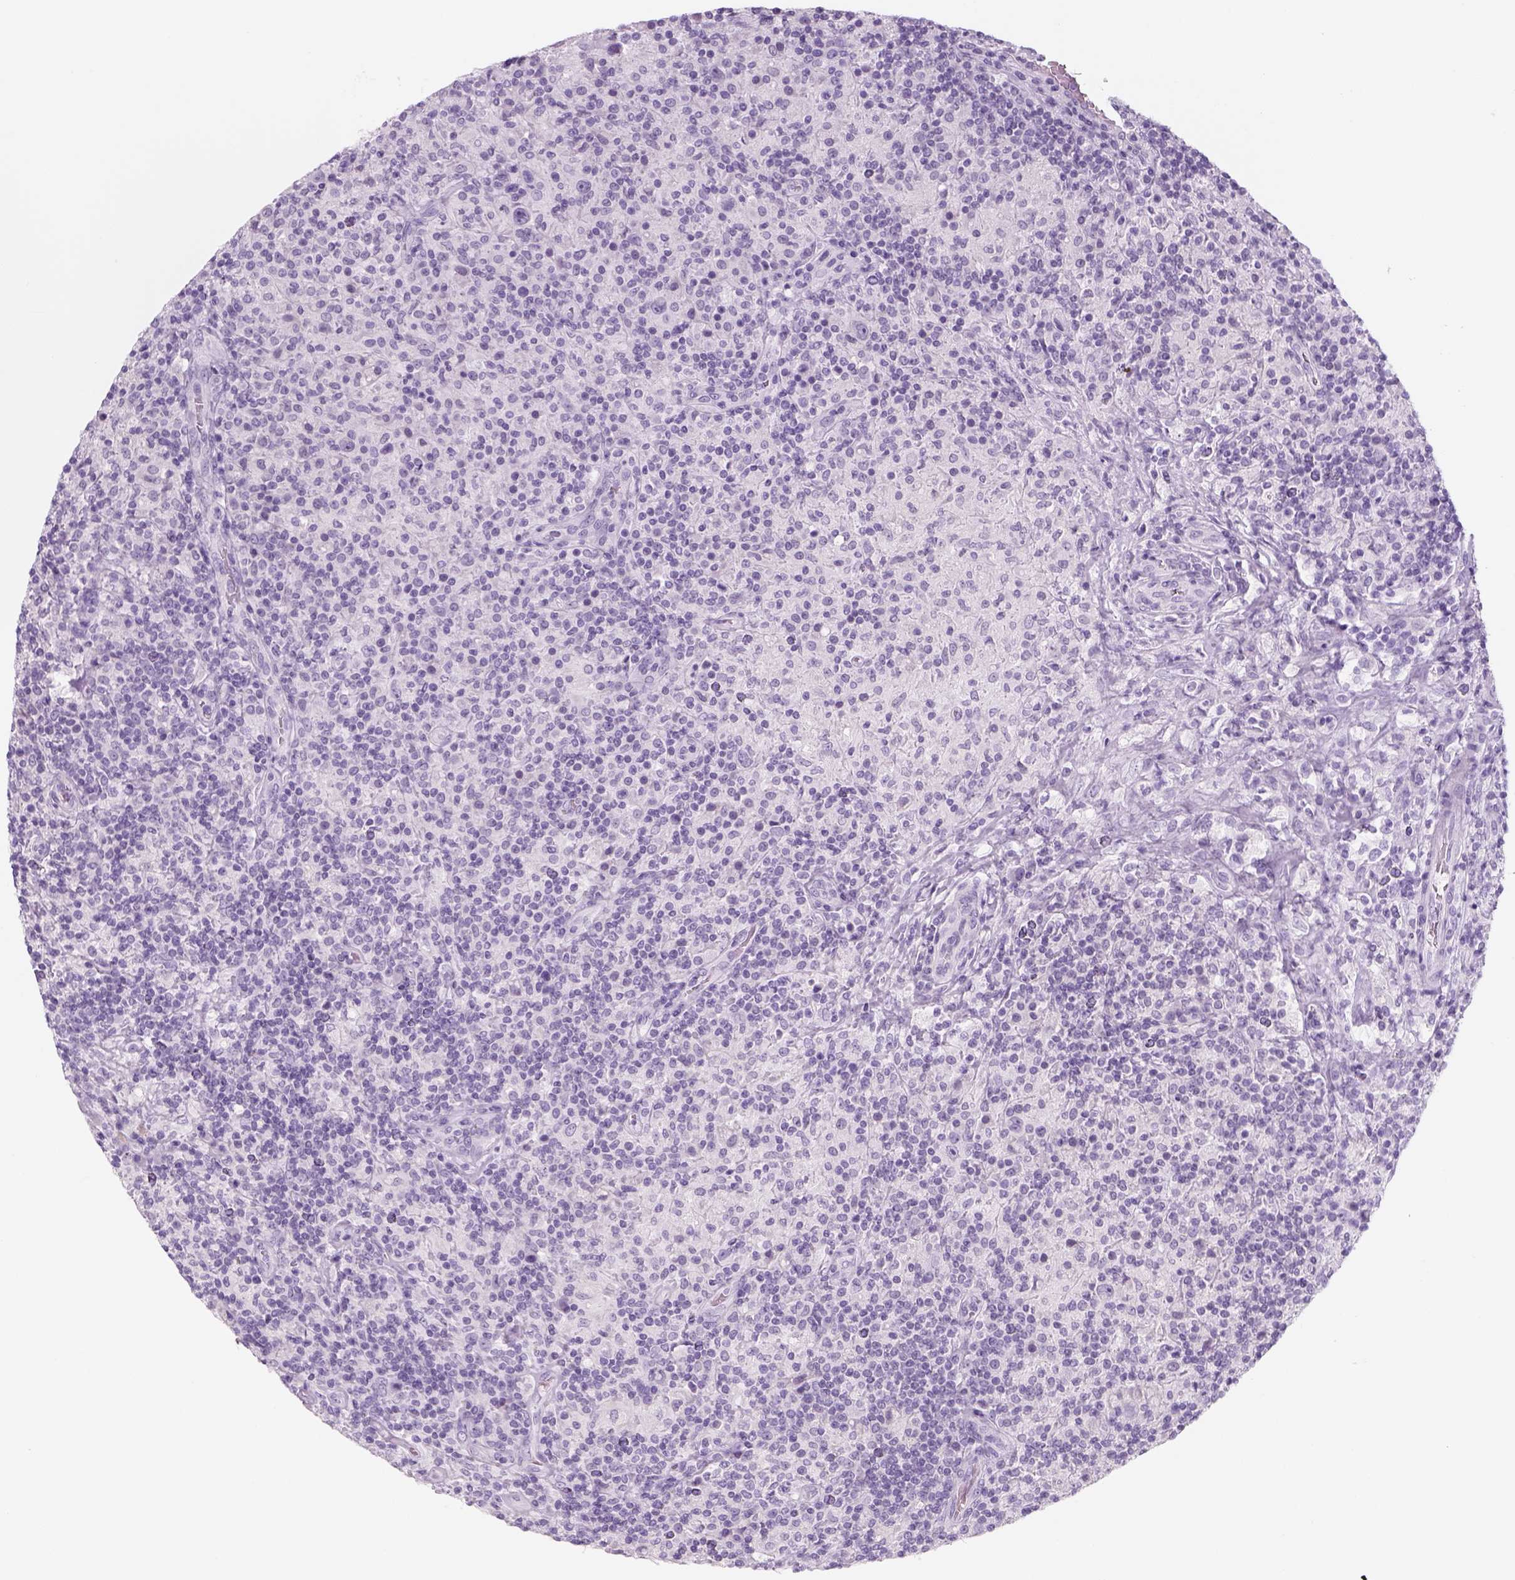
{"staining": {"intensity": "negative", "quantity": "none", "location": "none"}, "tissue": "lymphoma", "cell_type": "Tumor cells", "image_type": "cancer", "snomed": [{"axis": "morphology", "description": "Hodgkin's disease, NOS"}, {"axis": "topography", "description": "Lymph node"}], "caption": "DAB (3,3'-diaminobenzidine) immunohistochemical staining of Hodgkin's disease demonstrates no significant expression in tumor cells.", "gene": "KRTAP11-1", "patient": {"sex": "male", "age": 70}}